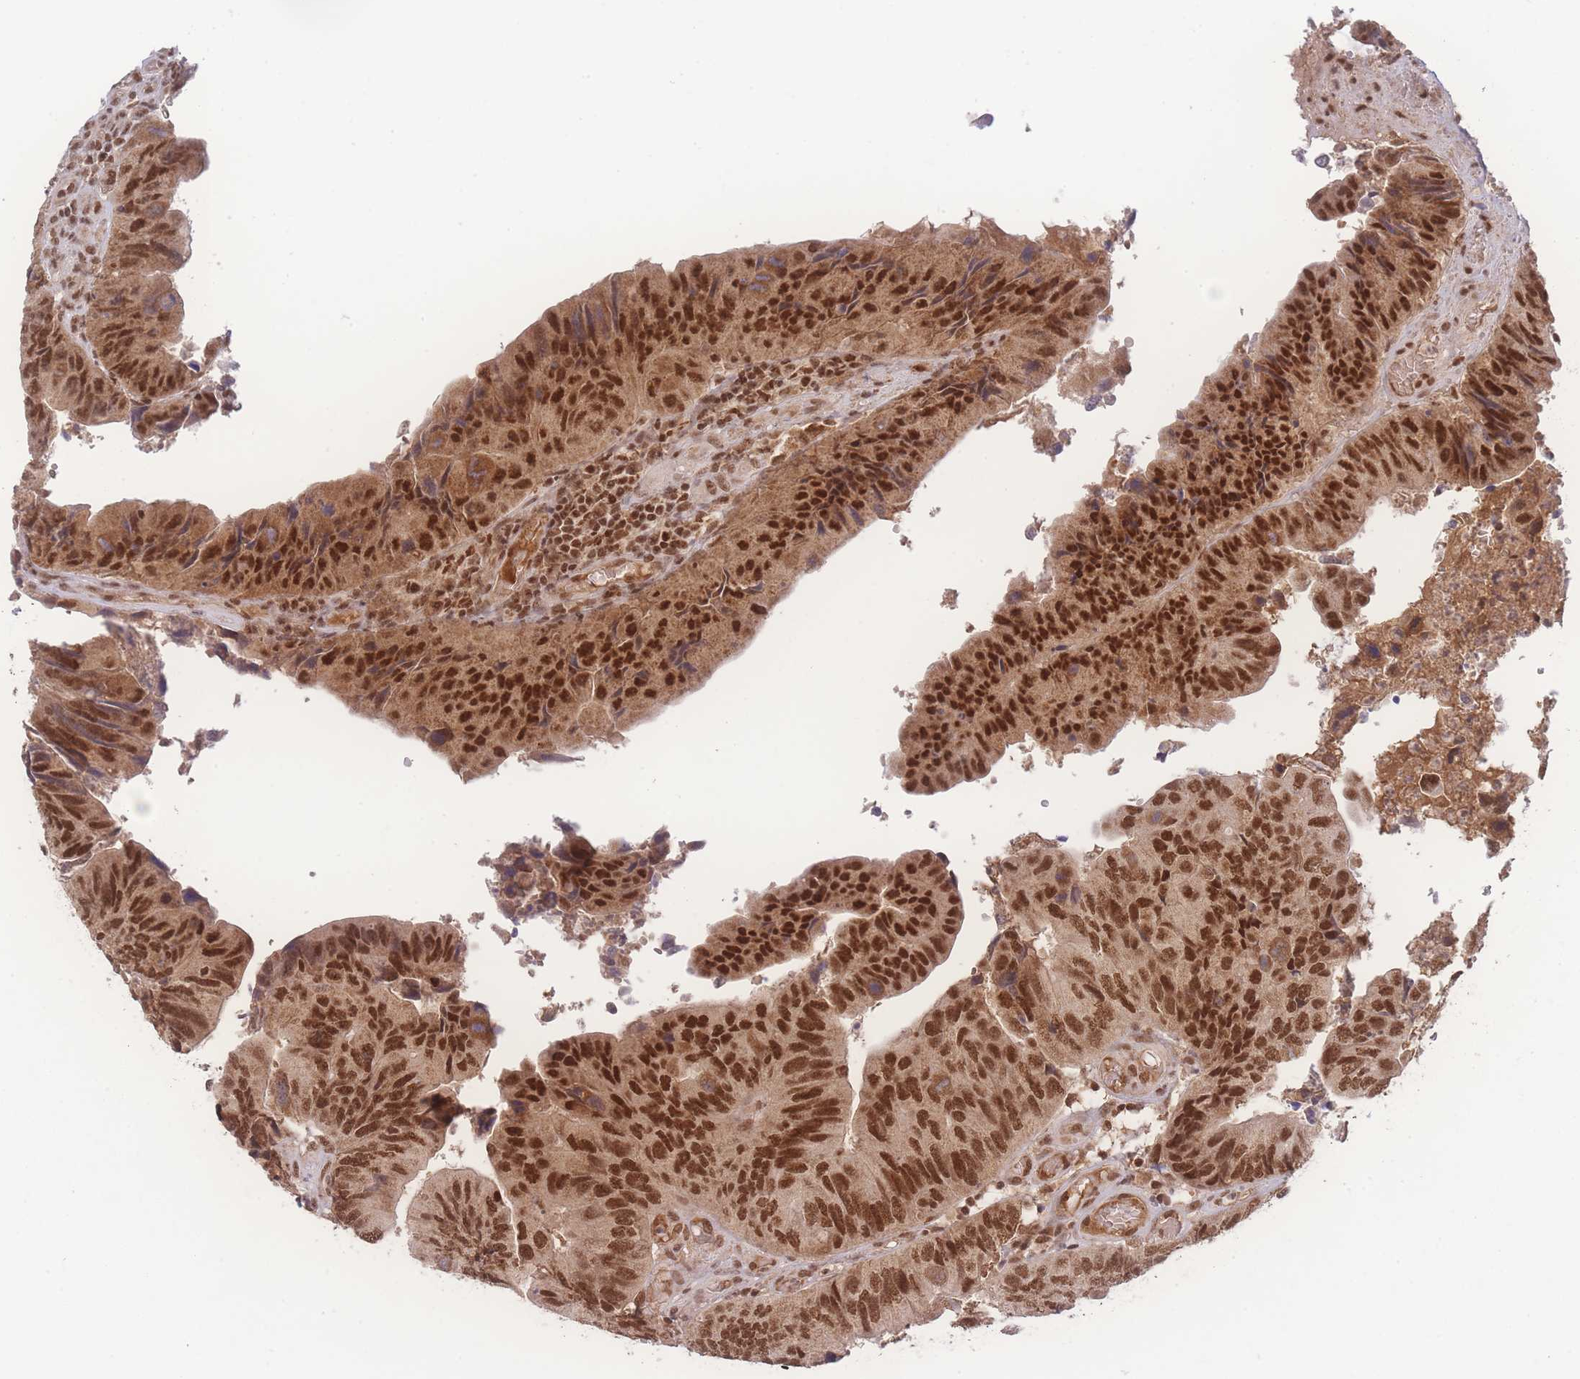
{"staining": {"intensity": "strong", "quantity": ">75%", "location": "nuclear"}, "tissue": "colorectal cancer", "cell_type": "Tumor cells", "image_type": "cancer", "snomed": [{"axis": "morphology", "description": "Adenocarcinoma, NOS"}, {"axis": "topography", "description": "Colon"}], "caption": "Brown immunohistochemical staining in human colorectal cancer displays strong nuclear expression in about >75% of tumor cells. The staining was performed using DAB (3,3'-diaminobenzidine) to visualize the protein expression in brown, while the nuclei were stained in blue with hematoxylin (Magnification: 20x).", "gene": "RAVER1", "patient": {"sex": "female", "age": 67}}